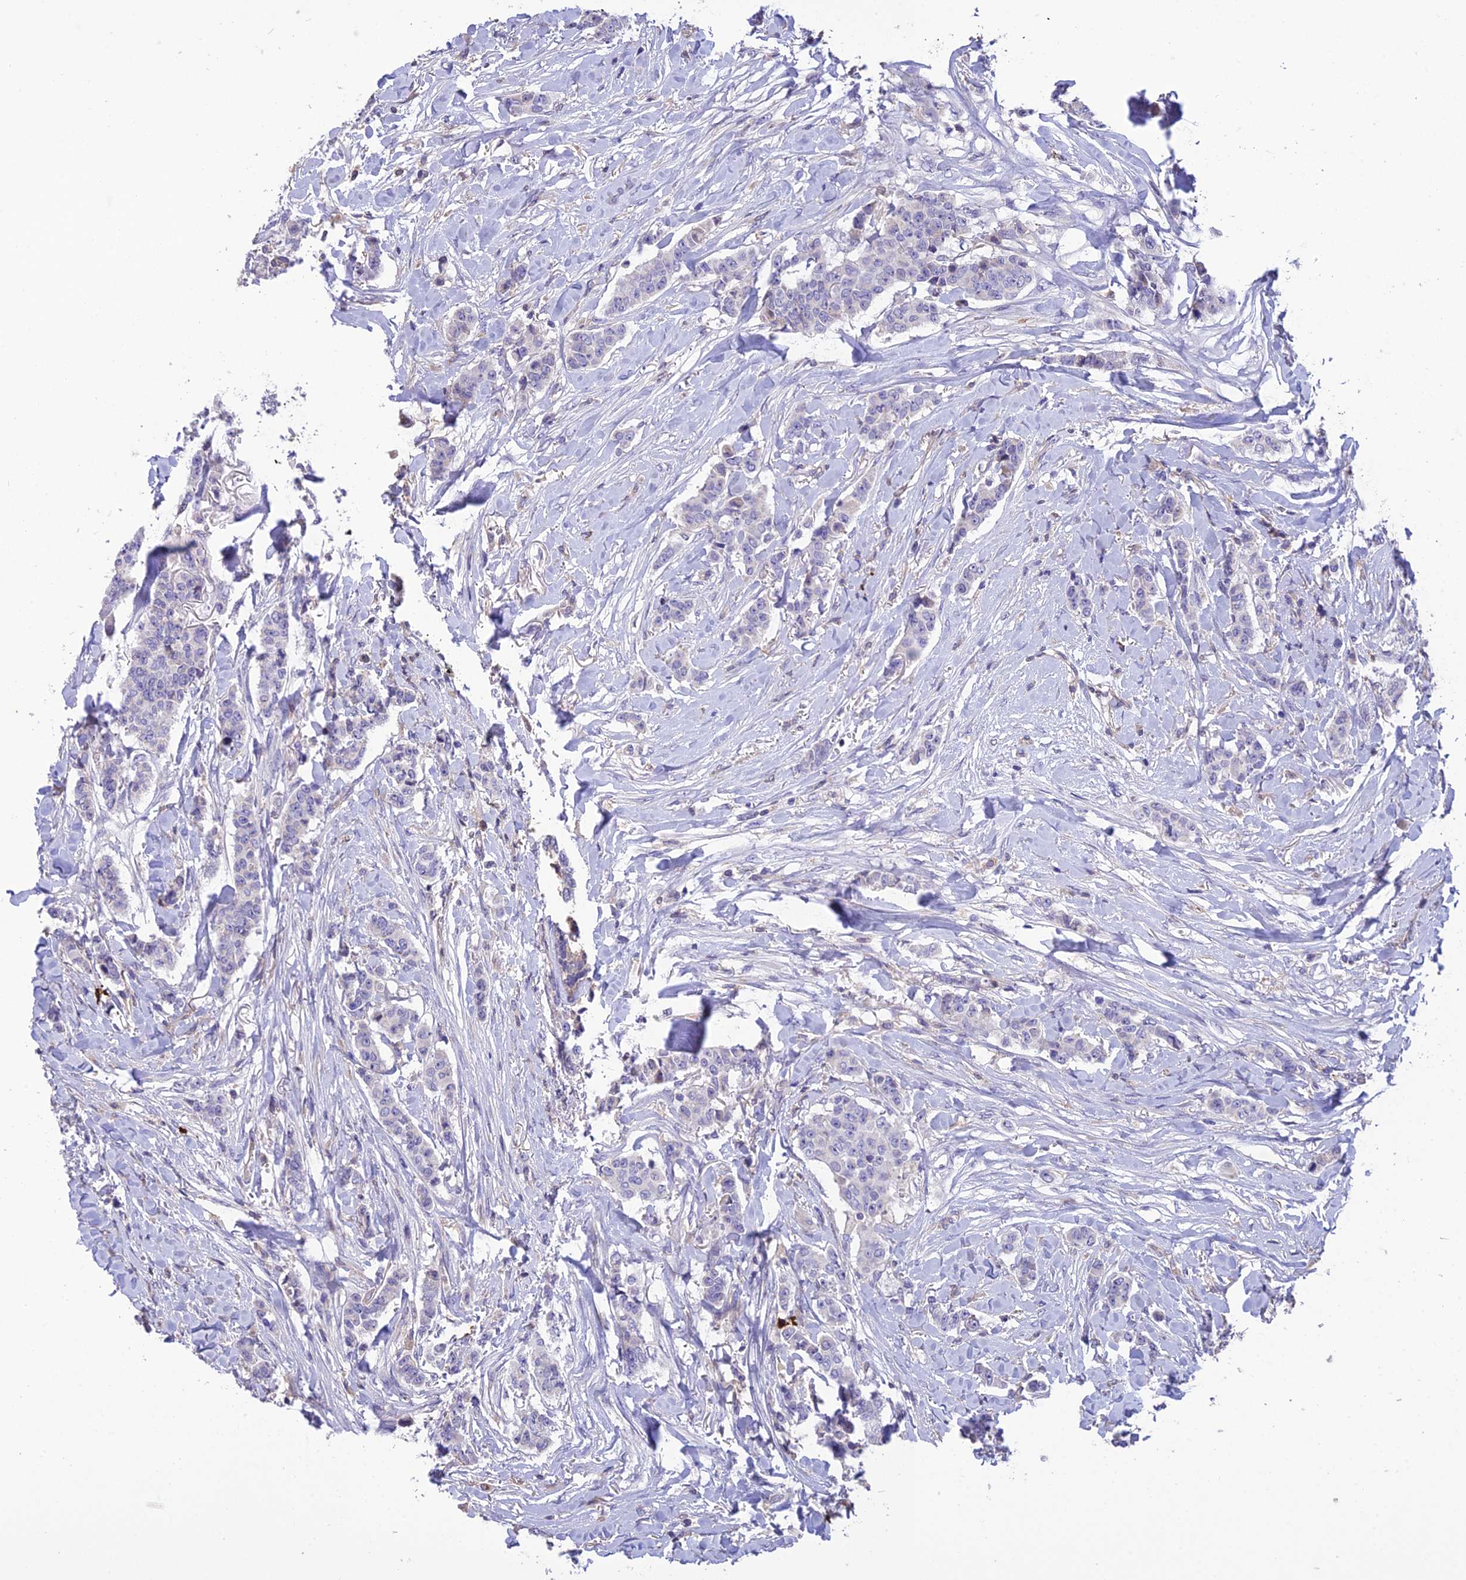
{"staining": {"intensity": "negative", "quantity": "none", "location": "none"}, "tissue": "breast cancer", "cell_type": "Tumor cells", "image_type": "cancer", "snomed": [{"axis": "morphology", "description": "Duct carcinoma"}, {"axis": "topography", "description": "Breast"}], "caption": "Tumor cells show no significant expression in intraductal carcinoma (breast).", "gene": "MIOS", "patient": {"sex": "female", "age": 40}}